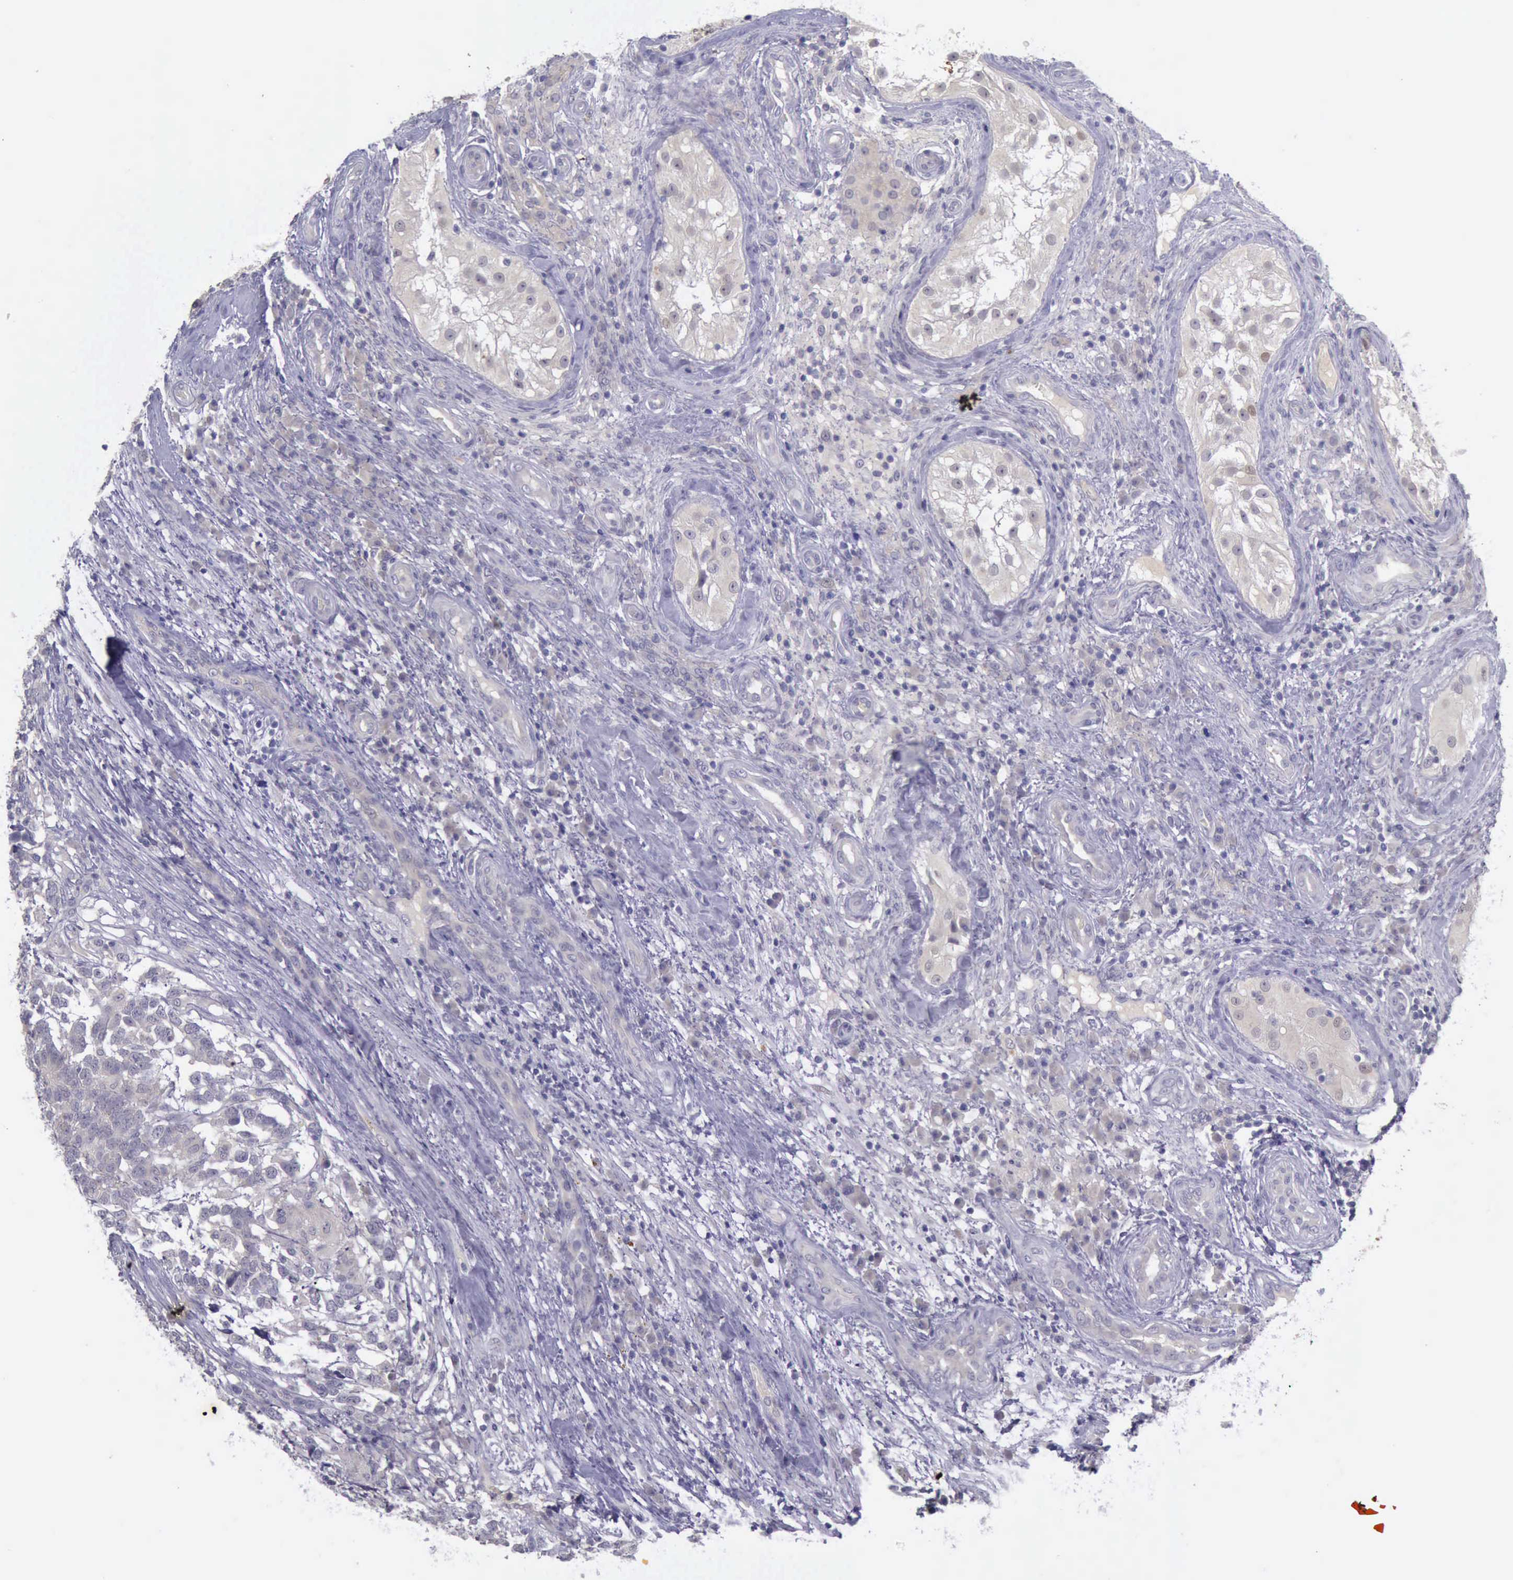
{"staining": {"intensity": "negative", "quantity": "none", "location": "none"}, "tissue": "testis cancer", "cell_type": "Tumor cells", "image_type": "cancer", "snomed": [{"axis": "morphology", "description": "Carcinoma, Embryonal, NOS"}, {"axis": "topography", "description": "Testis"}], "caption": "High power microscopy photomicrograph of an immunohistochemistry (IHC) histopathology image of testis embryonal carcinoma, revealing no significant staining in tumor cells.", "gene": "ARNT2", "patient": {"sex": "male", "age": 26}}